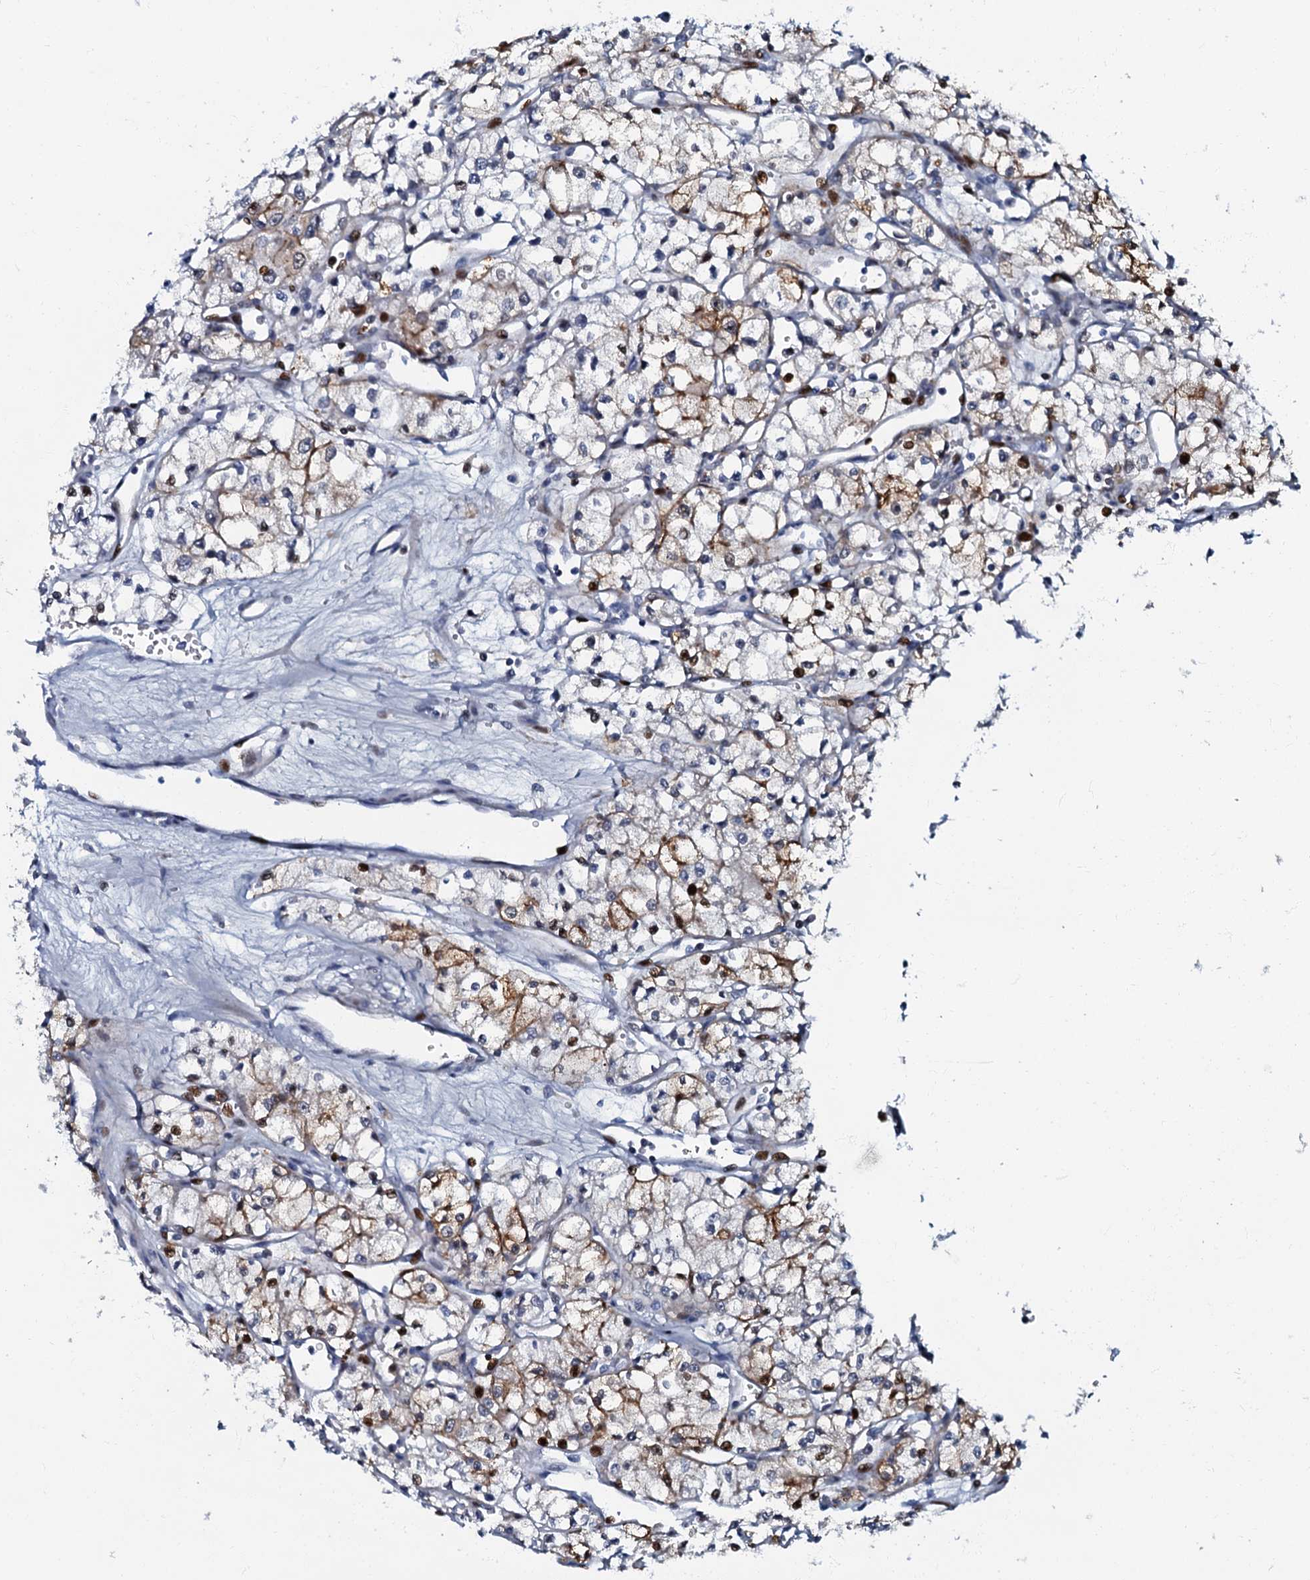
{"staining": {"intensity": "moderate", "quantity": "<25%", "location": "cytoplasmic/membranous,nuclear"}, "tissue": "renal cancer", "cell_type": "Tumor cells", "image_type": "cancer", "snomed": [{"axis": "morphology", "description": "Adenocarcinoma, NOS"}, {"axis": "topography", "description": "Kidney"}], "caption": "IHC histopathology image of neoplastic tissue: renal cancer (adenocarcinoma) stained using immunohistochemistry (IHC) displays low levels of moderate protein expression localized specifically in the cytoplasmic/membranous and nuclear of tumor cells, appearing as a cytoplasmic/membranous and nuclear brown color.", "gene": "MFSD5", "patient": {"sex": "male", "age": 59}}